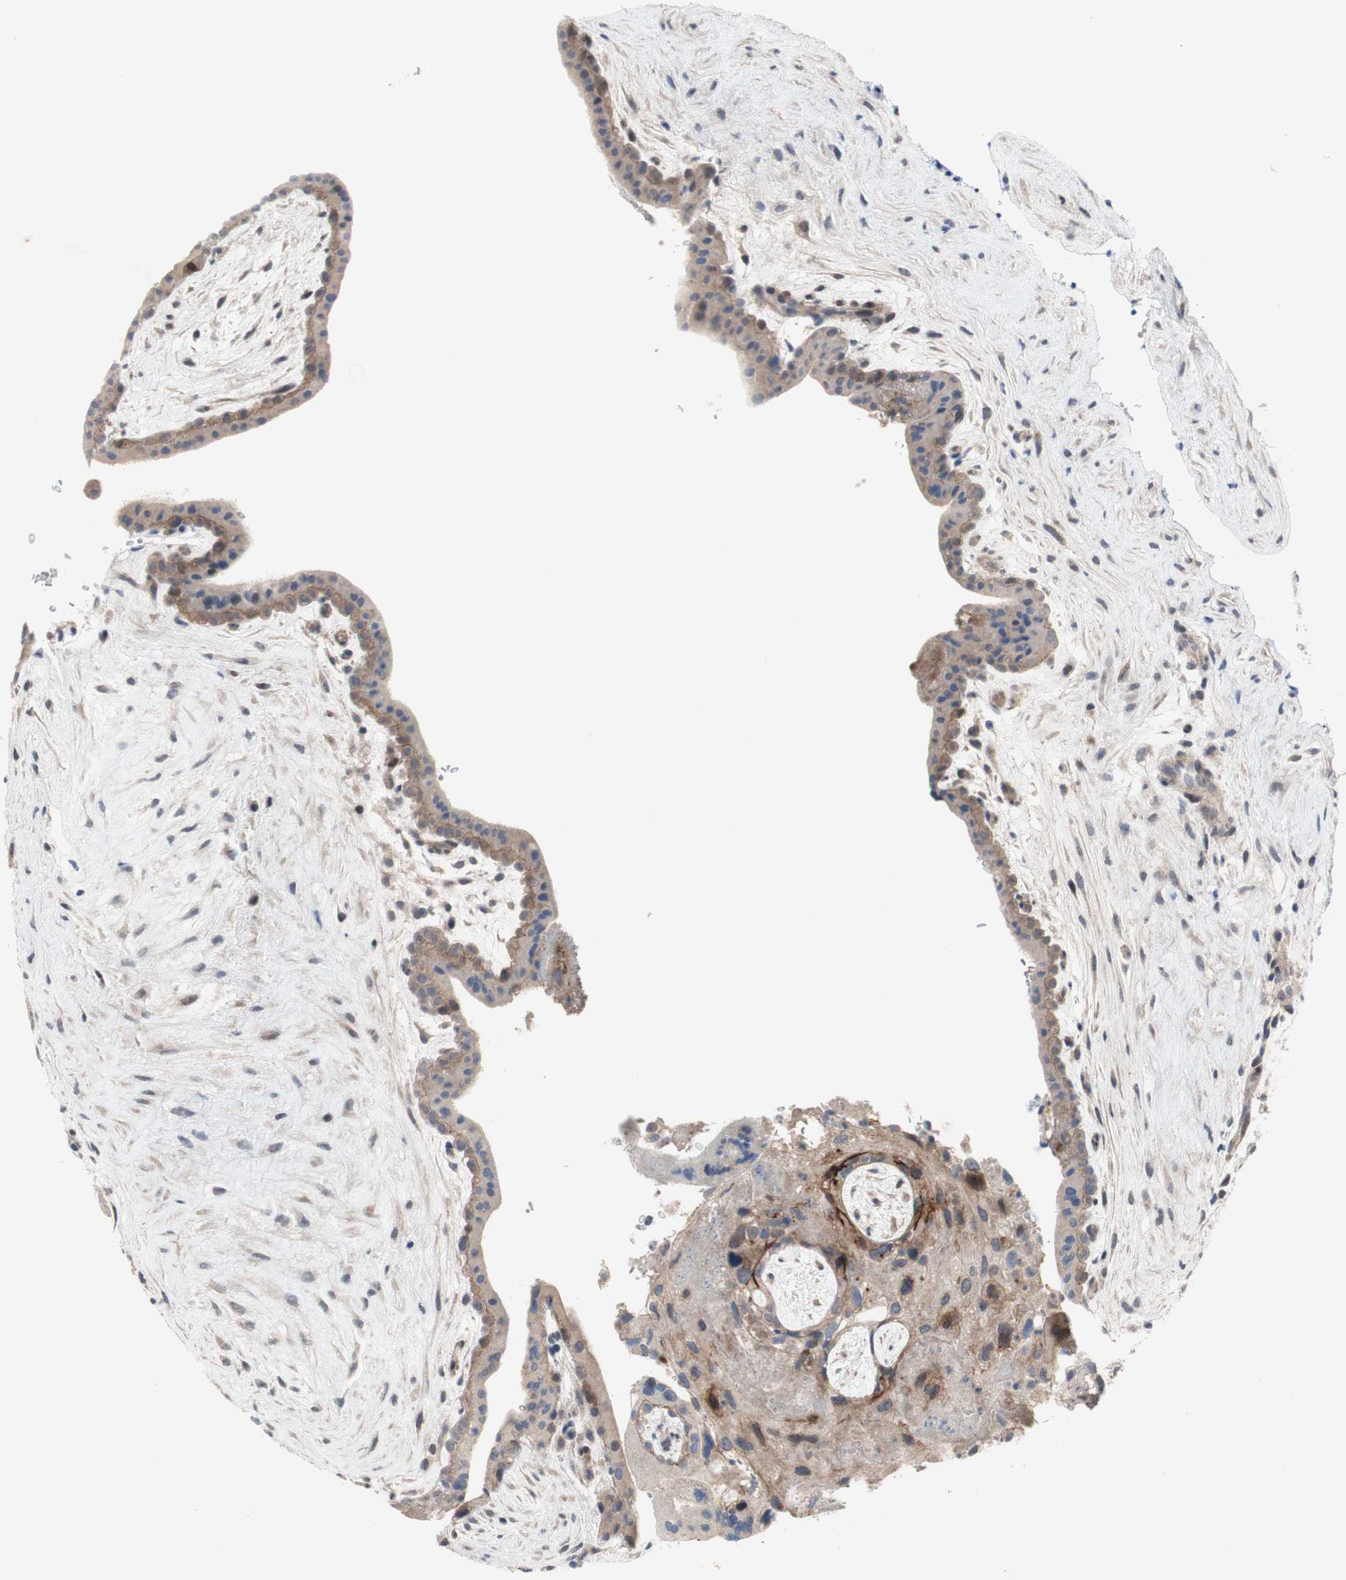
{"staining": {"intensity": "moderate", "quantity": ">75%", "location": "cytoplasmic/membranous"}, "tissue": "placenta", "cell_type": "Trophoblastic cells", "image_type": "normal", "snomed": [{"axis": "morphology", "description": "Normal tissue, NOS"}, {"axis": "topography", "description": "Placenta"}], "caption": "Protein staining exhibits moderate cytoplasmic/membranous staining in approximately >75% of trophoblastic cells in normal placenta. The protein of interest is stained brown, and the nuclei are stained in blue (DAB IHC with brightfield microscopy, high magnification).", "gene": "OAZ1", "patient": {"sex": "female", "age": 35}}